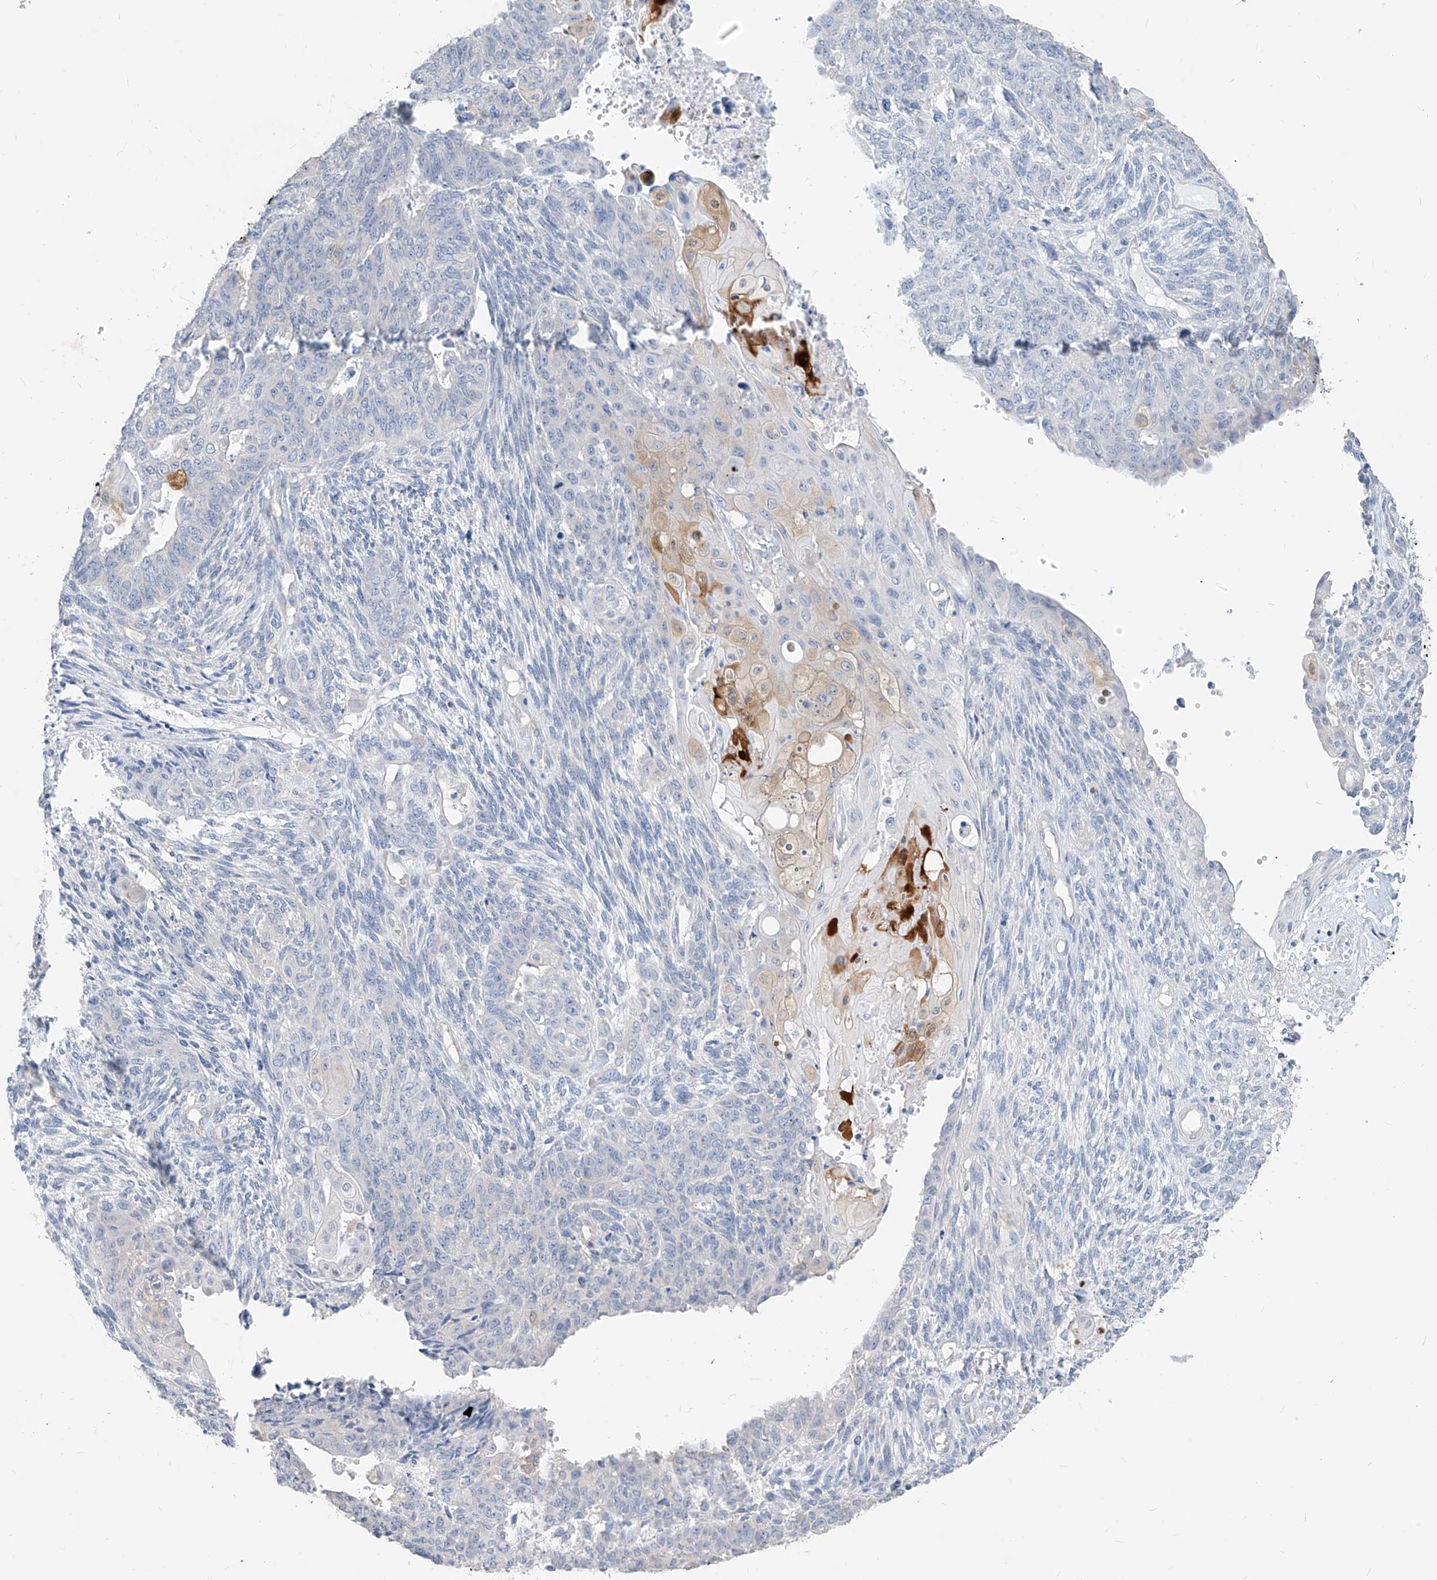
{"staining": {"intensity": "negative", "quantity": "none", "location": "none"}, "tissue": "endometrial cancer", "cell_type": "Tumor cells", "image_type": "cancer", "snomed": [{"axis": "morphology", "description": "Adenocarcinoma, NOS"}, {"axis": "topography", "description": "Endometrium"}], "caption": "This is an immunohistochemistry (IHC) image of human endometrial cancer (adenocarcinoma). There is no positivity in tumor cells.", "gene": "ZZEF1", "patient": {"sex": "female", "age": 32}}